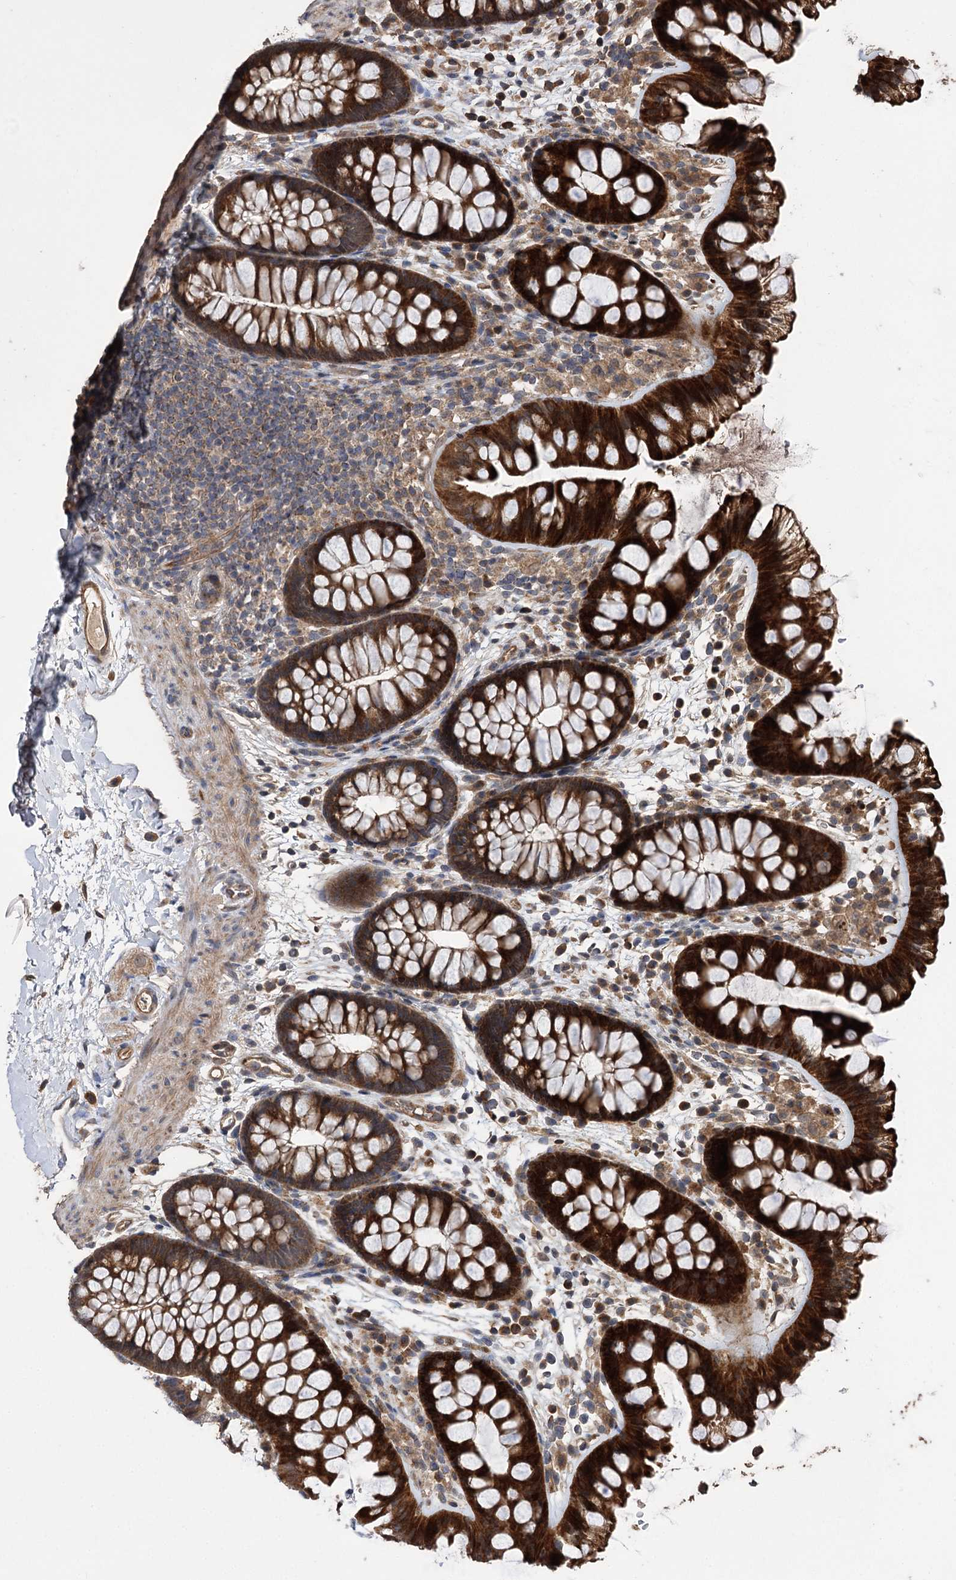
{"staining": {"intensity": "moderate", "quantity": ">75%", "location": "cytoplasmic/membranous"}, "tissue": "colon", "cell_type": "Endothelial cells", "image_type": "normal", "snomed": [{"axis": "morphology", "description": "Normal tissue, NOS"}, {"axis": "topography", "description": "Colon"}], "caption": "The micrograph exhibits immunohistochemical staining of benign colon. There is moderate cytoplasmic/membranous positivity is present in about >75% of endothelial cells.", "gene": "RASSF3", "patient": {"sex": "female", "age": 62}}